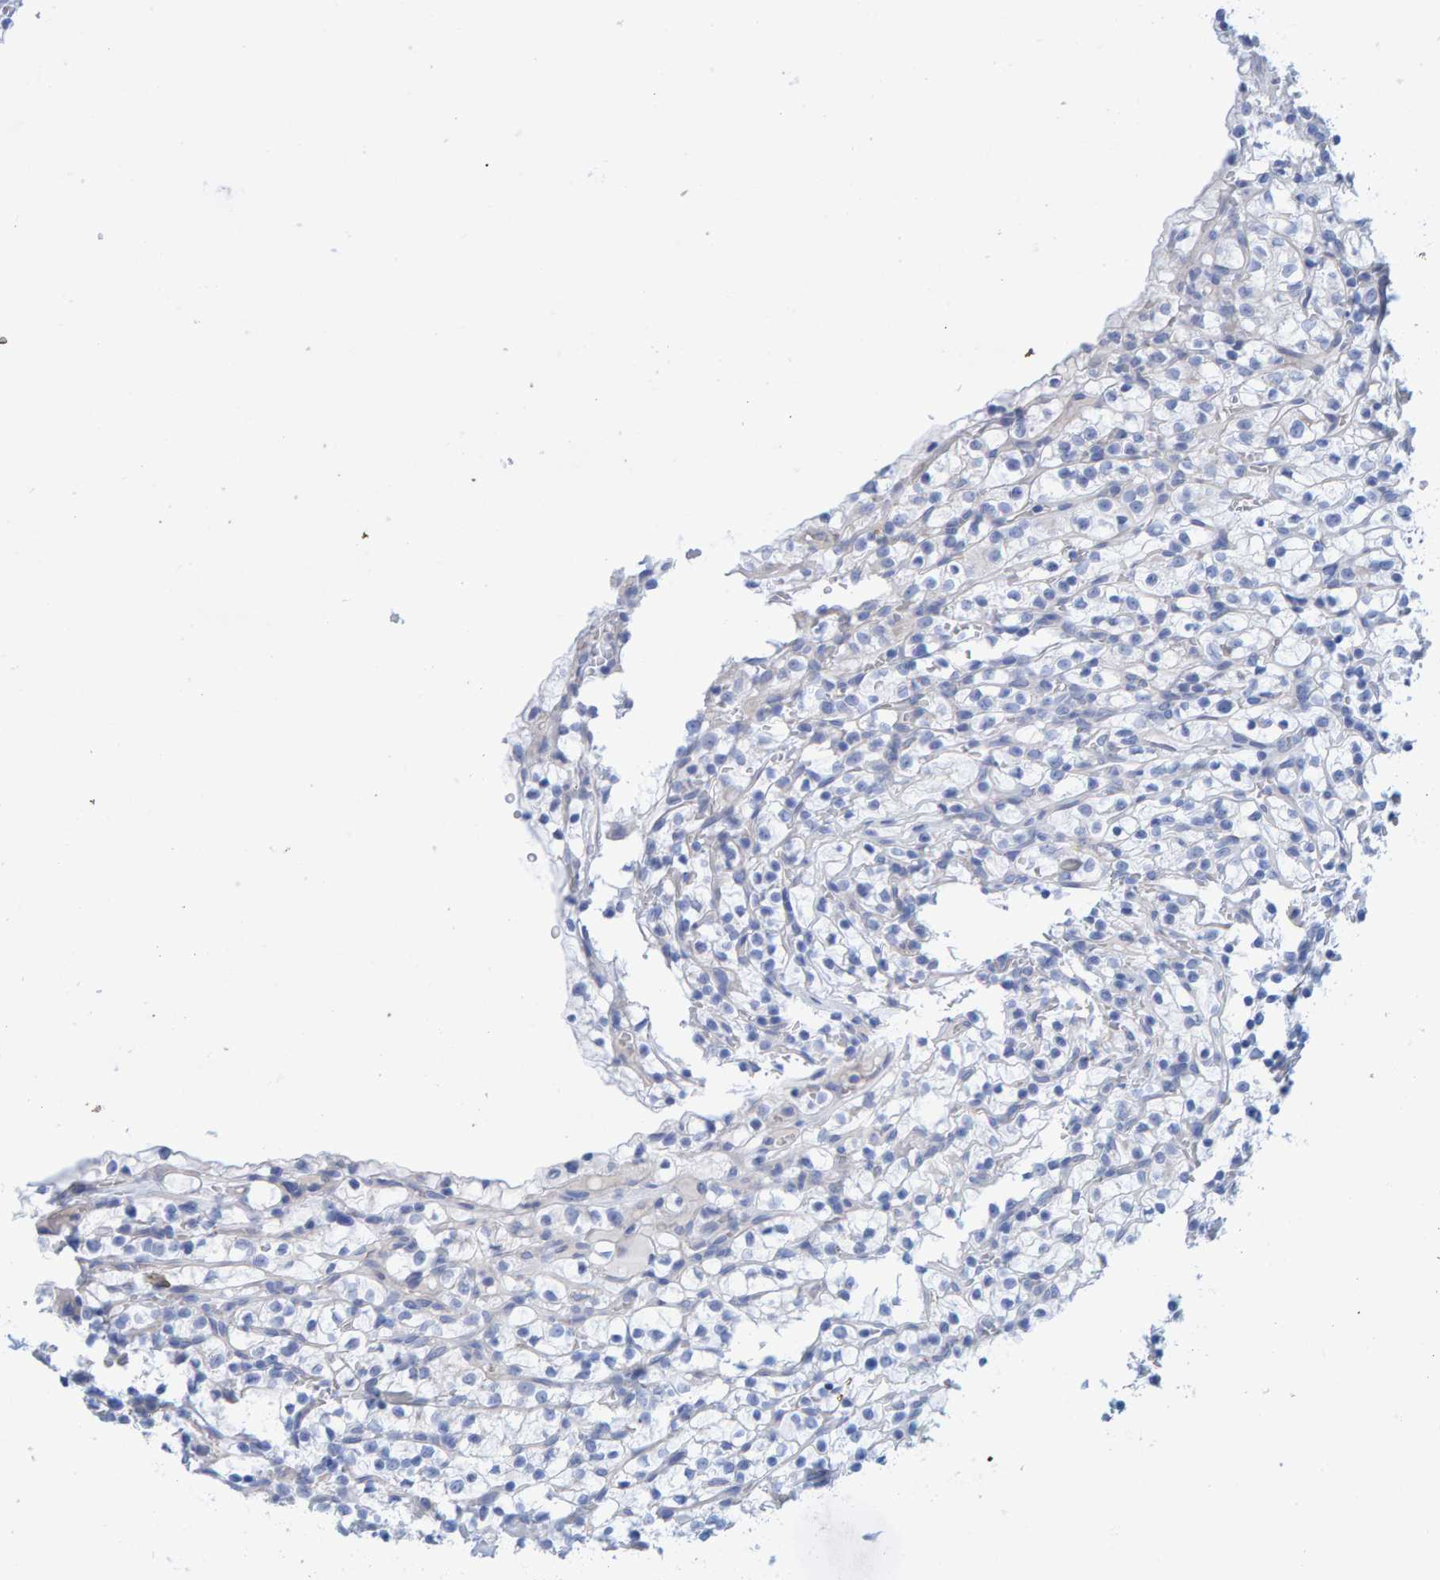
{"staining": {"intensity": "negative", "quantity": "none", "location": "none"}, "tissue": "renal cancer", "cell_type": "Tumor cells", "image_type": "cancer", "snomed": [{"axis": "morphology", "description": "Adenocarcinoma, NOS"}, {"axis": "topography", "description": "Kidney"}], "caption": "IHC image of neoplastic tissue: human adenocarcinoma (renal) stained with DAB (3,3'-diaminobenzidine) displays no significant protein staining in tumor cells.", "gene": "JAKMIP3", "patient": {"sex": "female", "age": 57}}